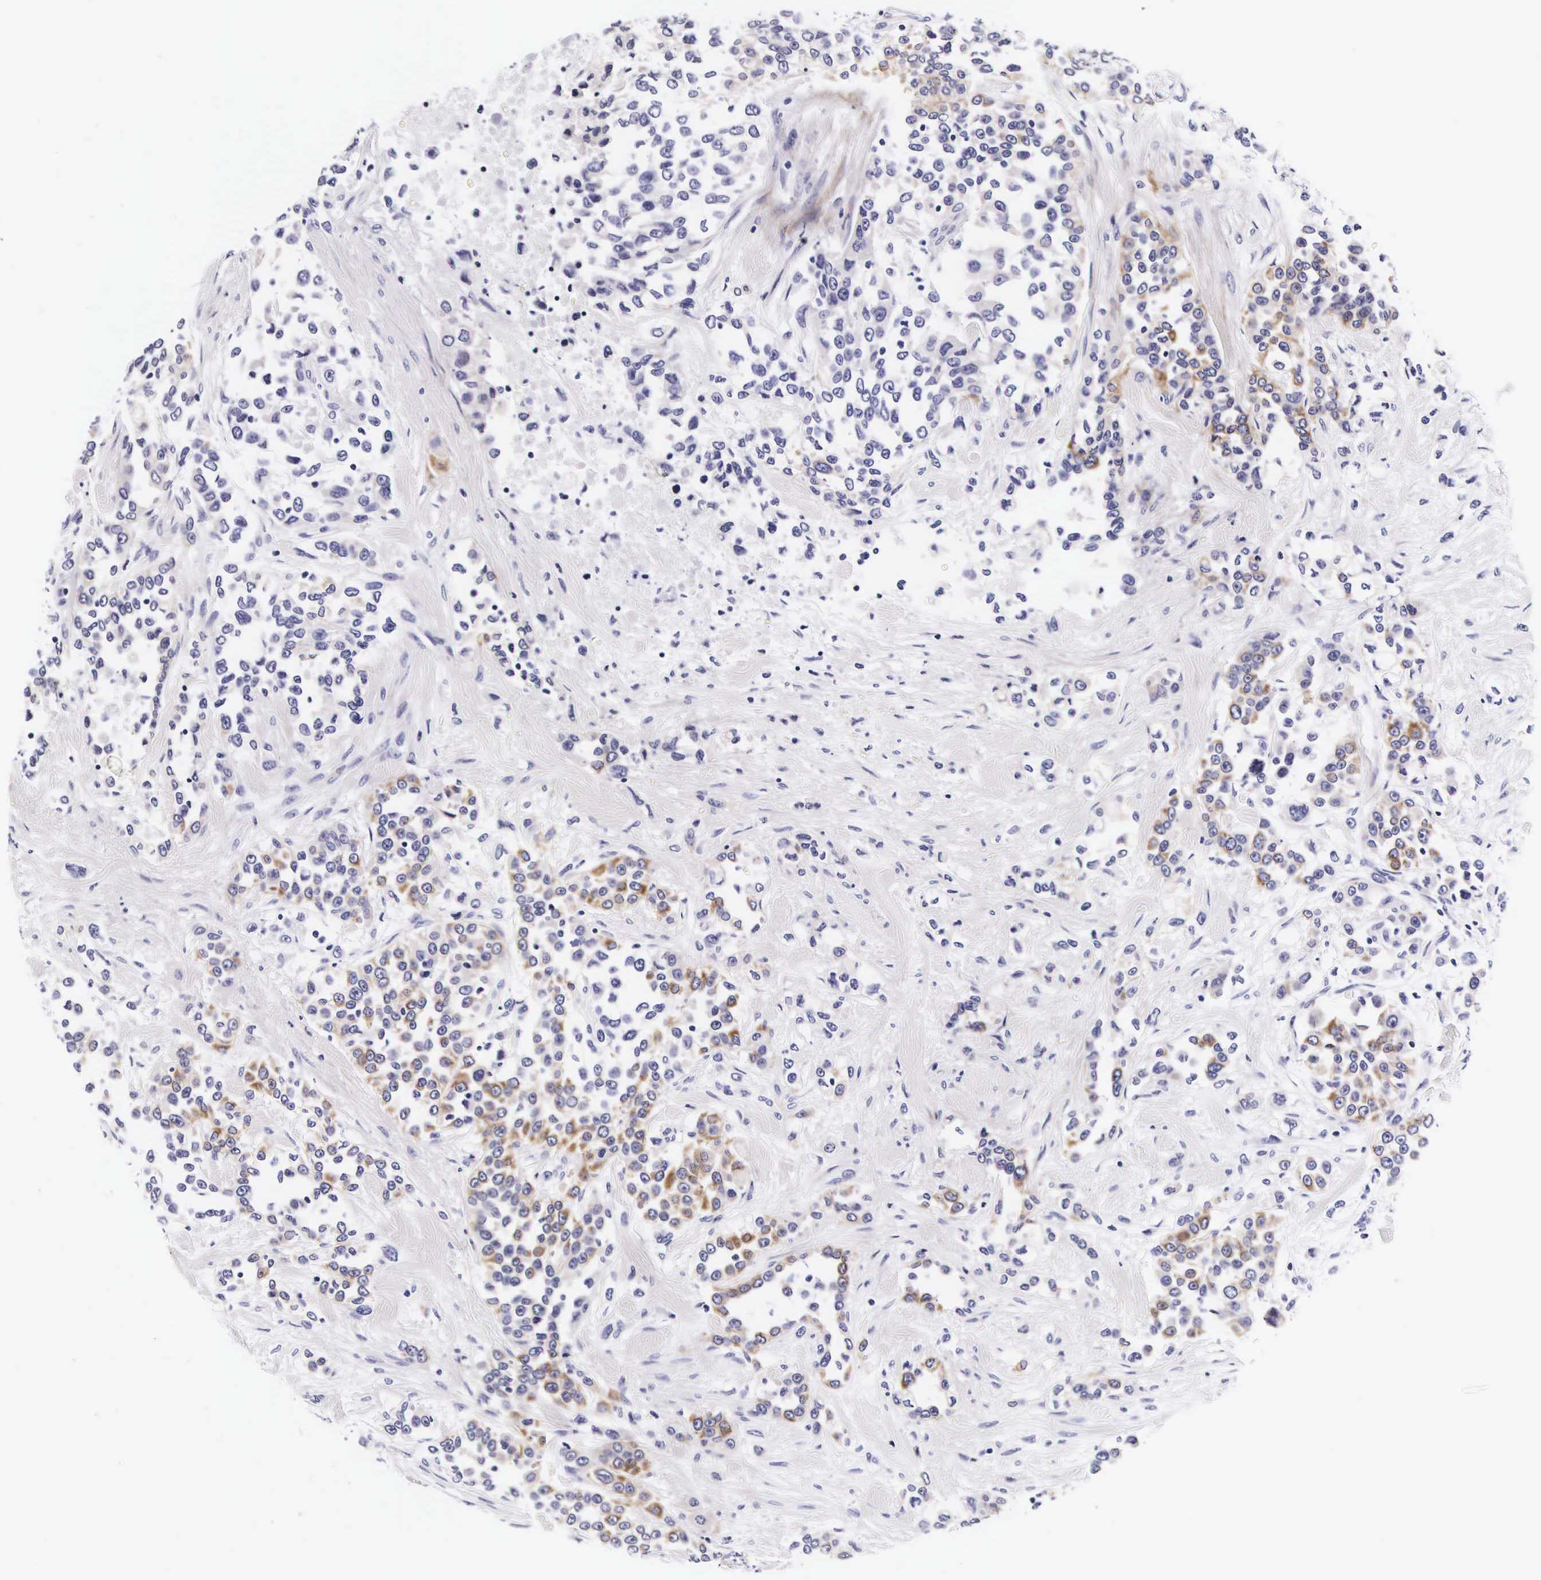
{"staining": {"intensity": "negative", "quantity": "none", "location": "none"}, "tissue": "urothelial cancer", "cell_type": "Tumor cells", "image_type": "cancer", "snomed": [{"axis": "morphology", "description": "Urothelial carcinoma, High grade"}, {"axis": "topography", "description": "Urinary bladder"}], "caption": "IHC histopathology image of human urothelial cancer stained for a protein (brown), which reveals no positivity in tumor cells.", "gene": "UPRT", "patient": {"sex": "female", "age": 80}}